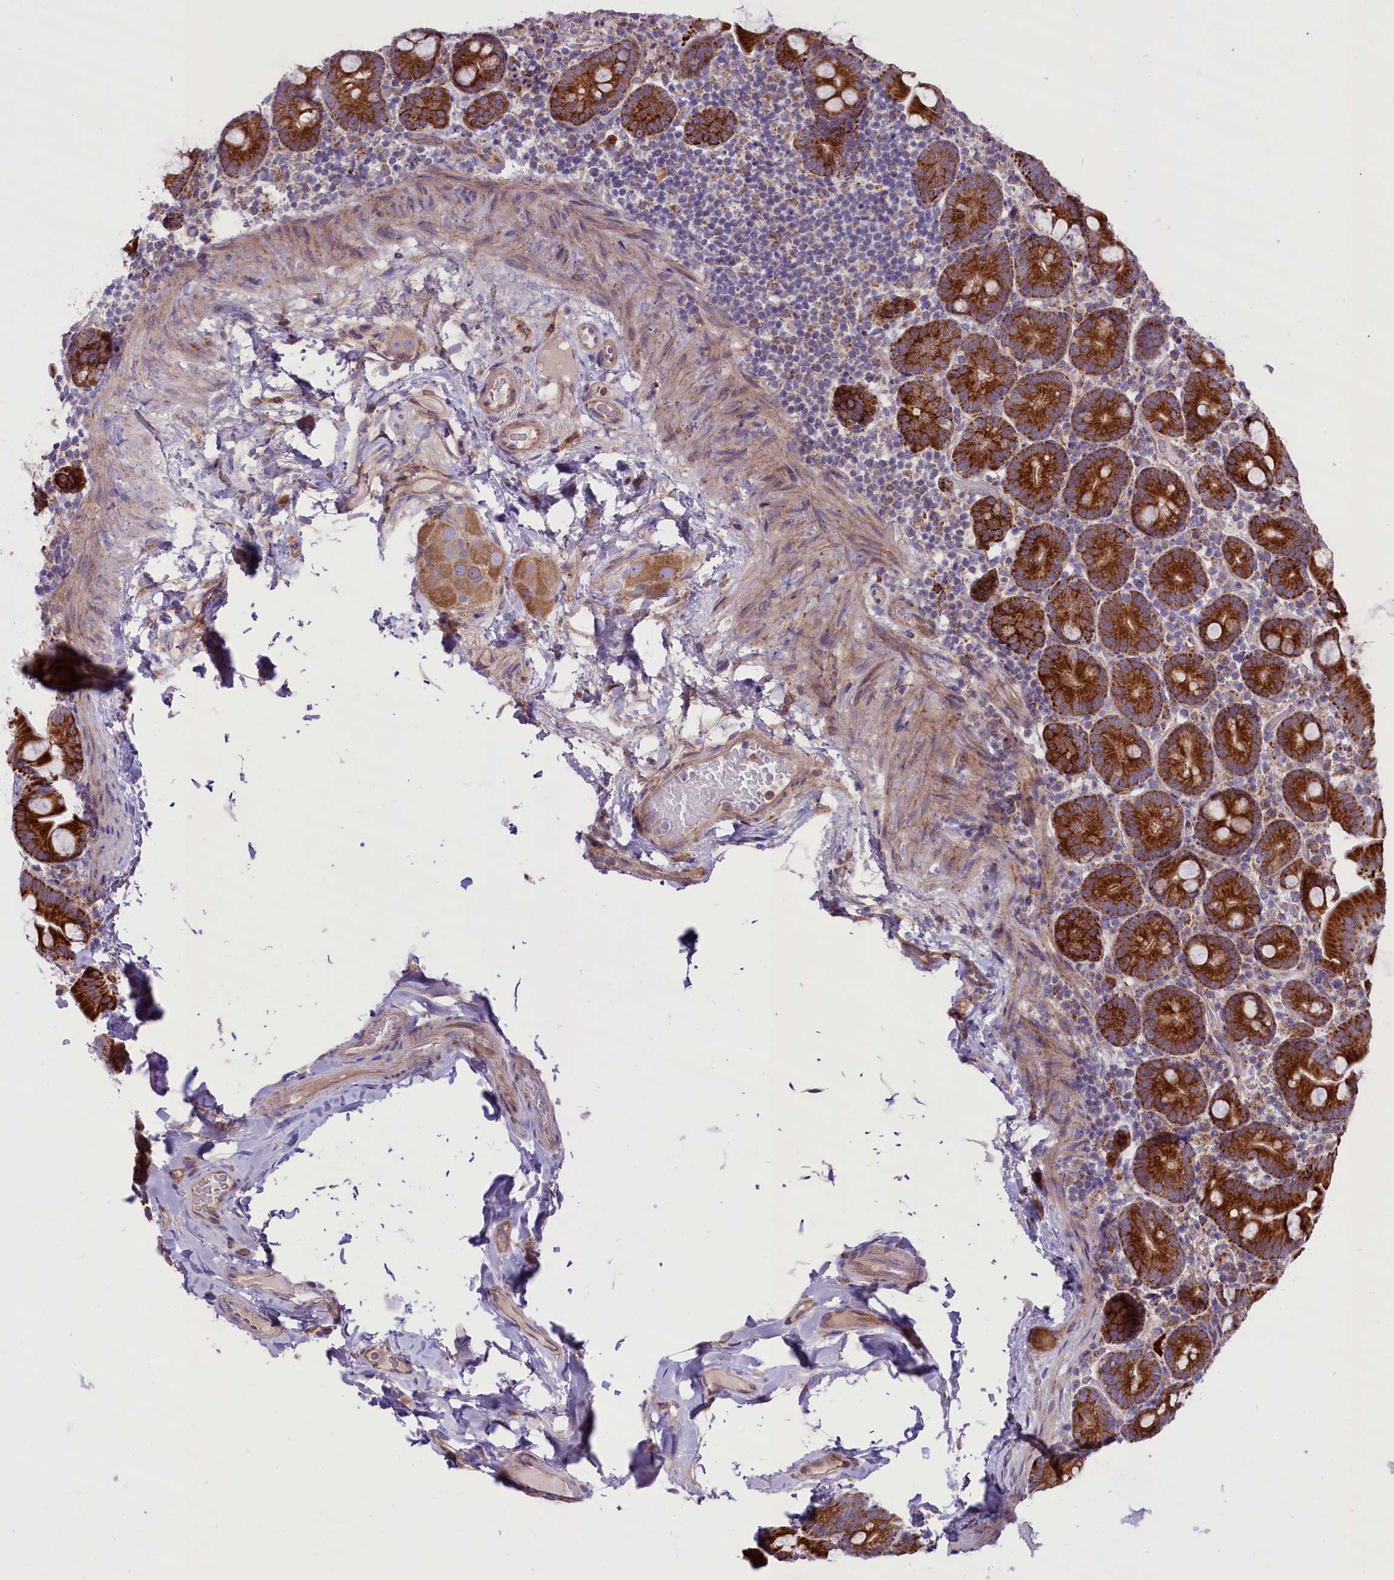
{"staining": {"intensity": "strong", "quantity": ">75%", "location": "cytoplasmic/membranous"}, "tissue": "small intestine", "cell_type": "Glandular cells", "image_type": "normal", "snomed": [{"axis": "morphology", "description": "Normal tissue, NOS"}, {"axis": "topography", "description": "Small intestine"}], "caption": "IHC of benign small intestine exhibits high levels of strong cytoplasmic/membranous expression in about >75% of glandular cells. (DAB (3,3'-diaminobenzidine) IHC with brightfield microscopy, high magnification).", "gene": "PTPRU", "patient": {"sex": "female", "age": 68}}